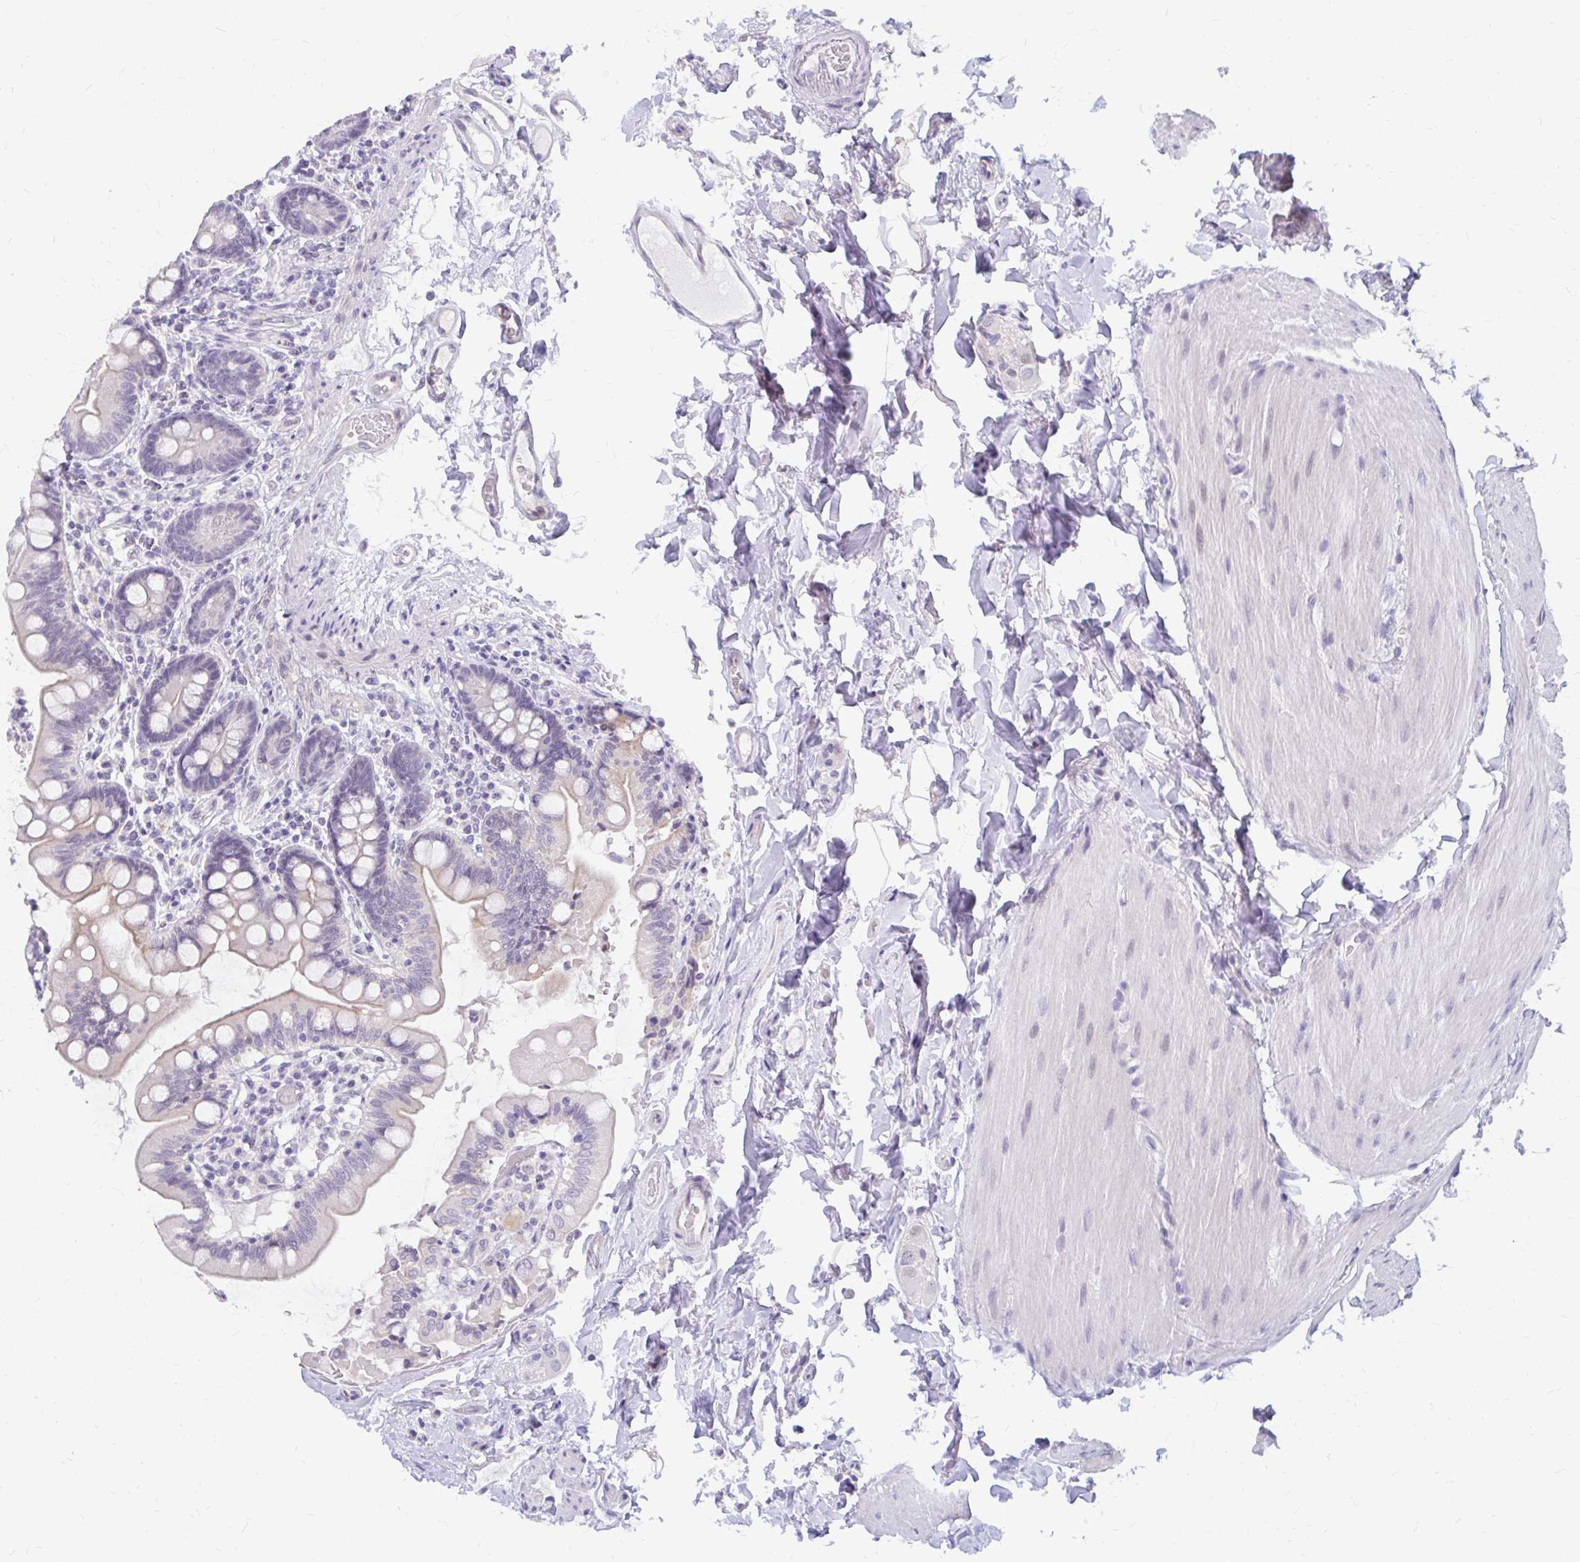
{"staining": {"intensity": "moderate", "quantity": "25%-75%", "location": "cytoplasmic/membranous"}, "tissue": "small intestine", "cell_type": "Glandular cells", "image_type": "normal", "snomed": [{"axis": "morphology", "description": "Normal tissue, NOS"}, {"axis": "topography", "description": "Small intestine"}], "caption": "DAB (3,3'-diaminobenzidine) immunohistochemical staining of normal human small intestine displays moderate cytoplasmic/membranous protein expression in approximately 25%-75% of glandular cells. (Brightfield microscopy of DAB IHC at high magnification).", "gene": "RGS16", "patient": {"sex": "female", "age": 64}}